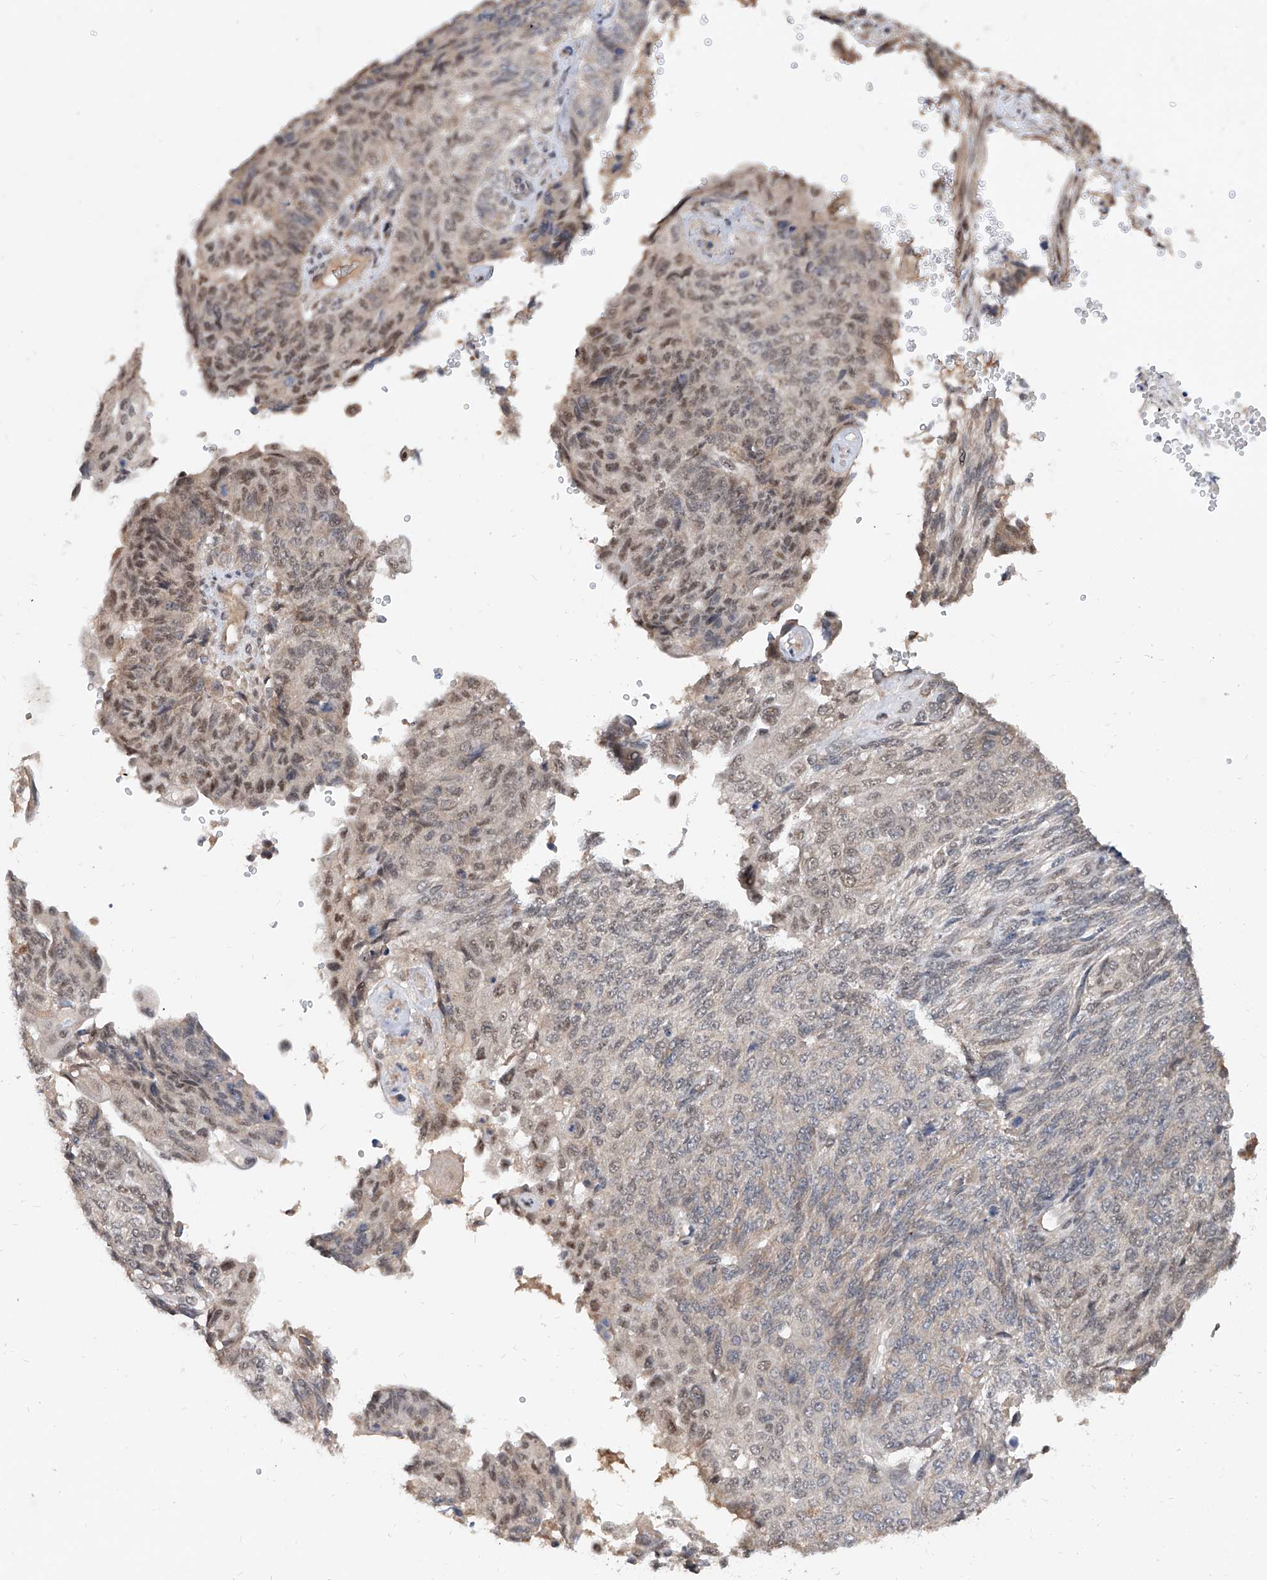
{"staining": {"intensity": "weak", "quantity": "25%-75%", "location": "nuclear"}, "tissue": "endometrial cancer", "cell_type": "Tumor cells", "image_type": "cancer", "snomed": [{"axis": "morphology", "description": "Adenocarcinoma, NOS"}, {"axis": "topography", "description": "Endometrium"}], "caption": "Immunohistochemical staining of human endometrial cancer (adenocarcinoma) reveals weak nuclear protein staining in approximately 25%-75% of tumor cells.", "gene": "CARMIL3", "patient": {"sex": "female", "age": 32}}